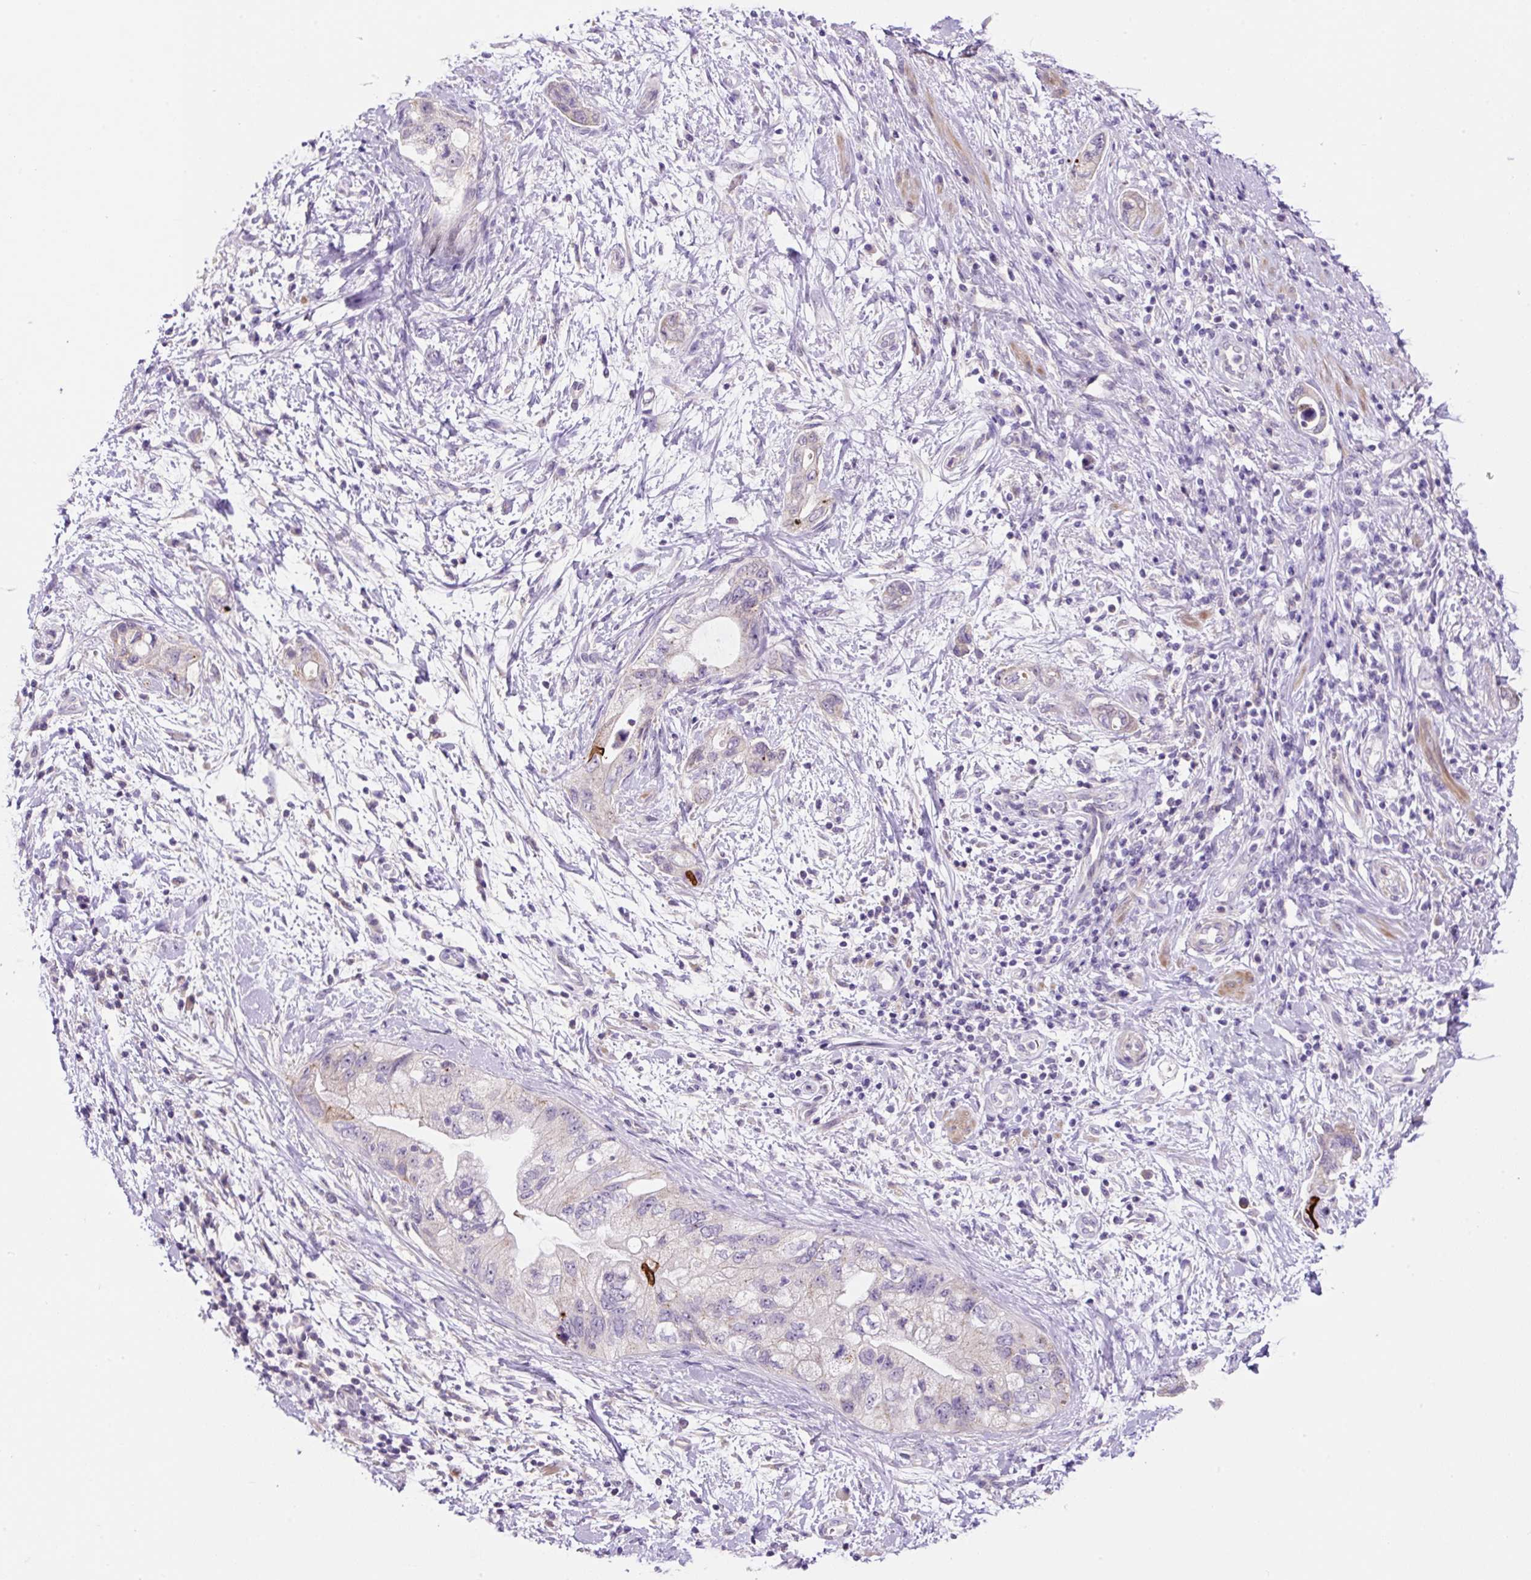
{"staining": {"intensity": "strong", "quantity": "<25%", "location": "cytoplasmic/membranous"}, "tissue": "pancreatic cancer", "cell_type": "Tumor cells", "image_type": "cancer", "snomed": [{"axis": "morphology", "description": "Adenocarcinoma, NOS"}, {"axis": "topography", "description": "Pancreas"}], "caption": "IHC (DAB (3,3'-diaminobenzidine)) staining of human pancreatic adenocarcinoma exhibits strong cytoplasmic/membranous protein expression in approximately <25% of tumor cells.", "gene": "OGDHL", "patient": {"sex": "female", "age": 73}}